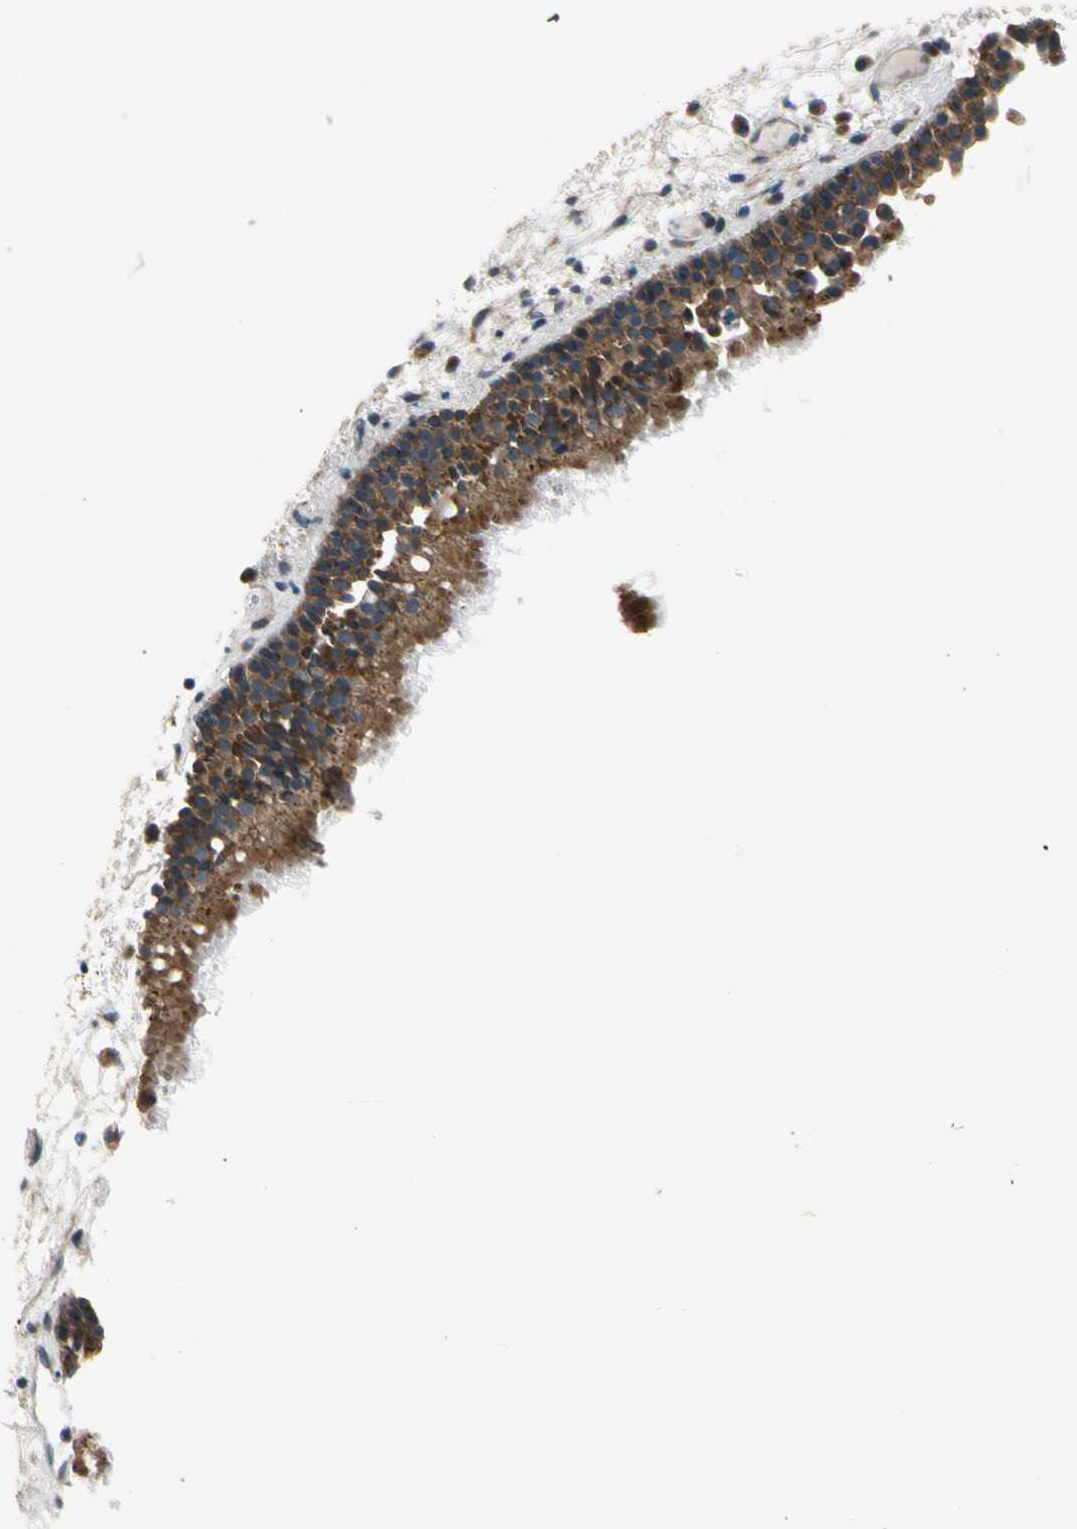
{"staining": {"intensity": "strong", "quantity": ">75%", "location": "cytoplasmic/membranous"}, "tissue": "nasopharynx", "cell_type": "Respiratory epithelial cells", "image_type": "normal", "snomed": [{"axis": "morphology", "description": "Normal tissue, NOS"}, {"axis": "topography", "description": "Nasopharynx"}], "caption": "Strong cytoplasmic/membranous staining is seen in about >75% of respiratory epithelial cells in normal nasopharynx.", "gene": "MST1R", "patient": {"sex": "female", "age": 78}}